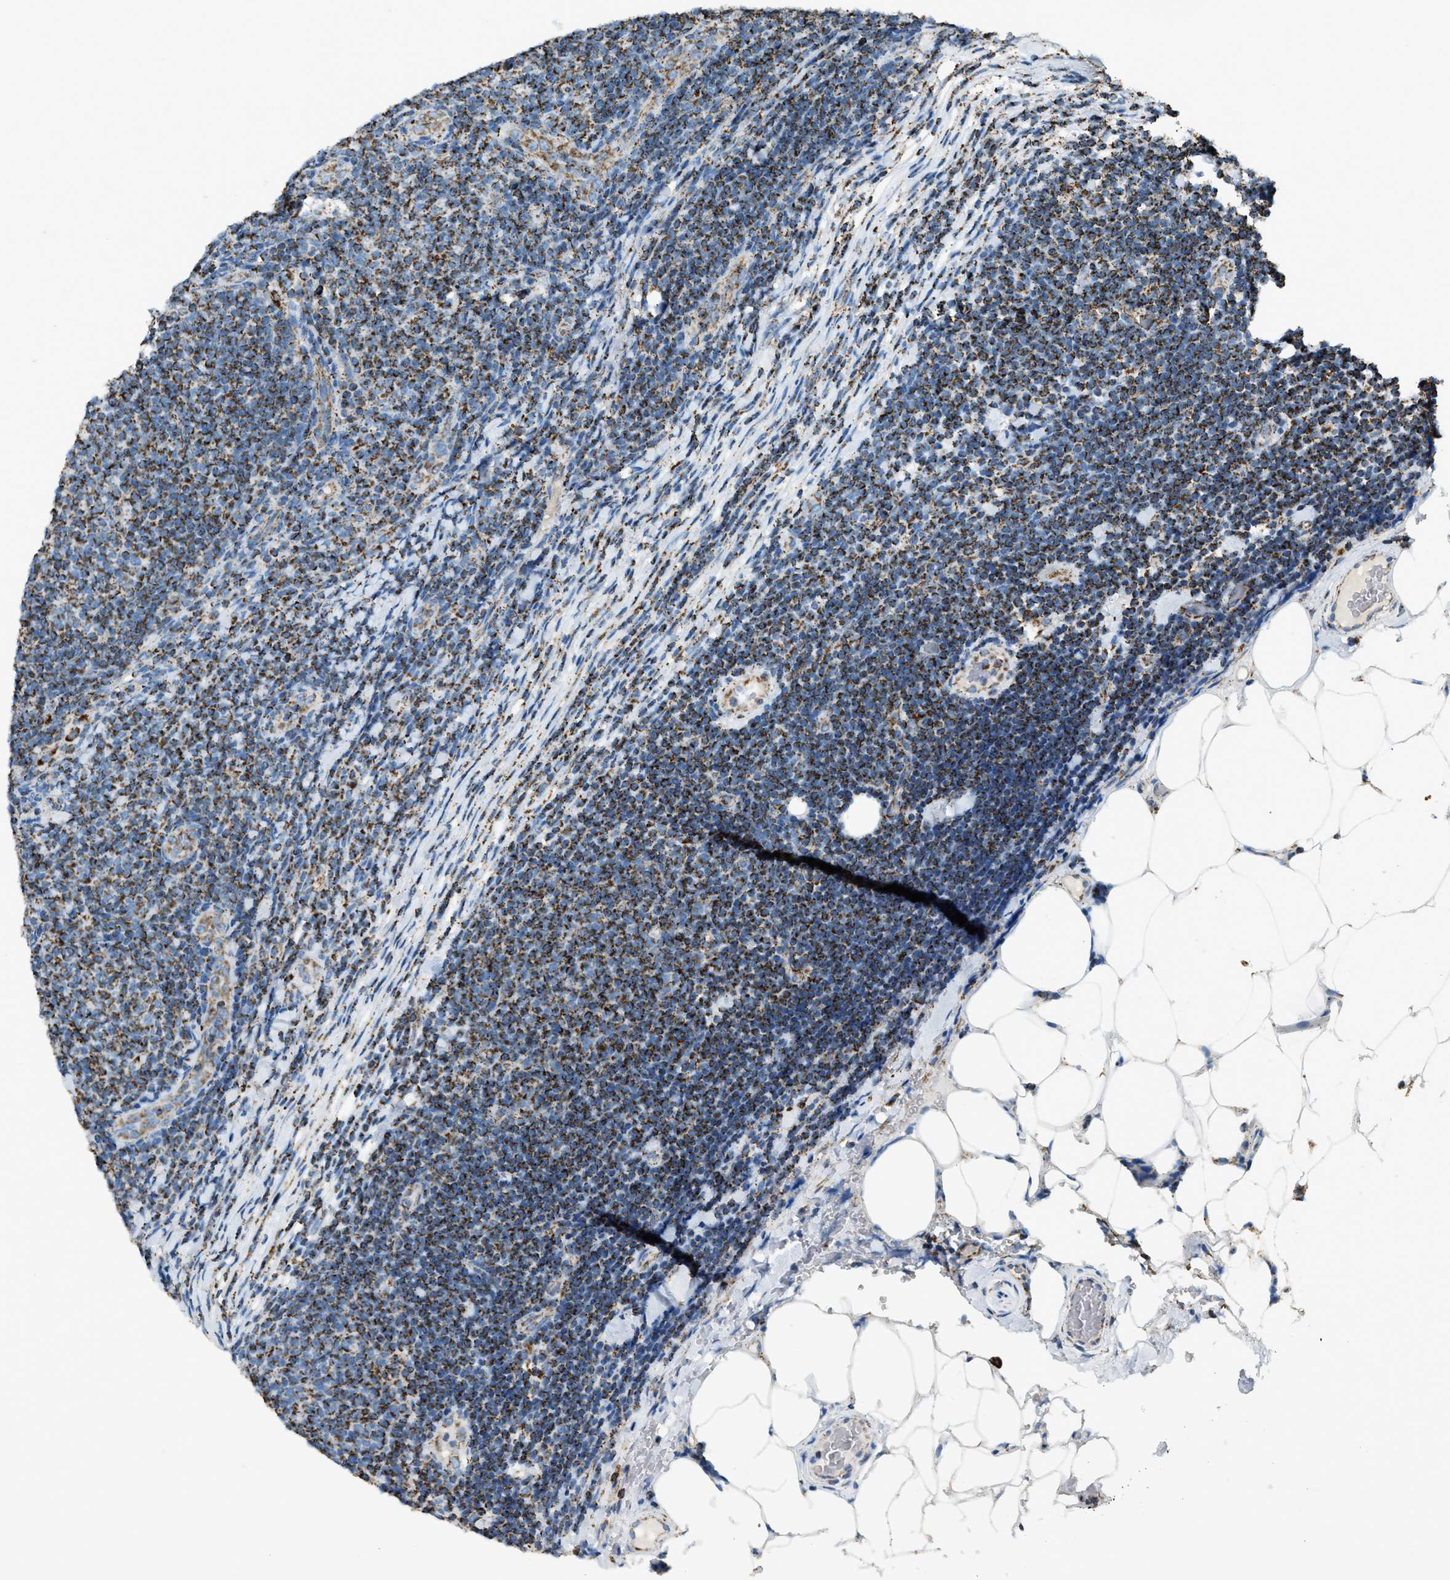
{"staining": {"intensity": "moderate", "quantity": ">75%", "location": "cytoplasmic/membranous"}, "tissue": "lymphoma", "cell_type": "Tumor cells", "image_type": "cancer", "snomed": [{"axis": "morphology", "description": "Malignant lymphoma, non-Hodgkin's type, Low grade"}, {"axis": "topography", "description": "Lymph node"}], "caption": "High-magnification brightfield microscopy of lymphoma stained with DAB (3,3'-diaminobenzidine) (brown) and counterstained with hematoxylin (blue). tumor cells exhibit moderate cytoplasmic/membranous positivity is present in about>75% of cells. (Brightfield microscopy of DAB IHC at high magnification).", "gene": "MDH2", "patient": {"sex": "male", "age": 66}}